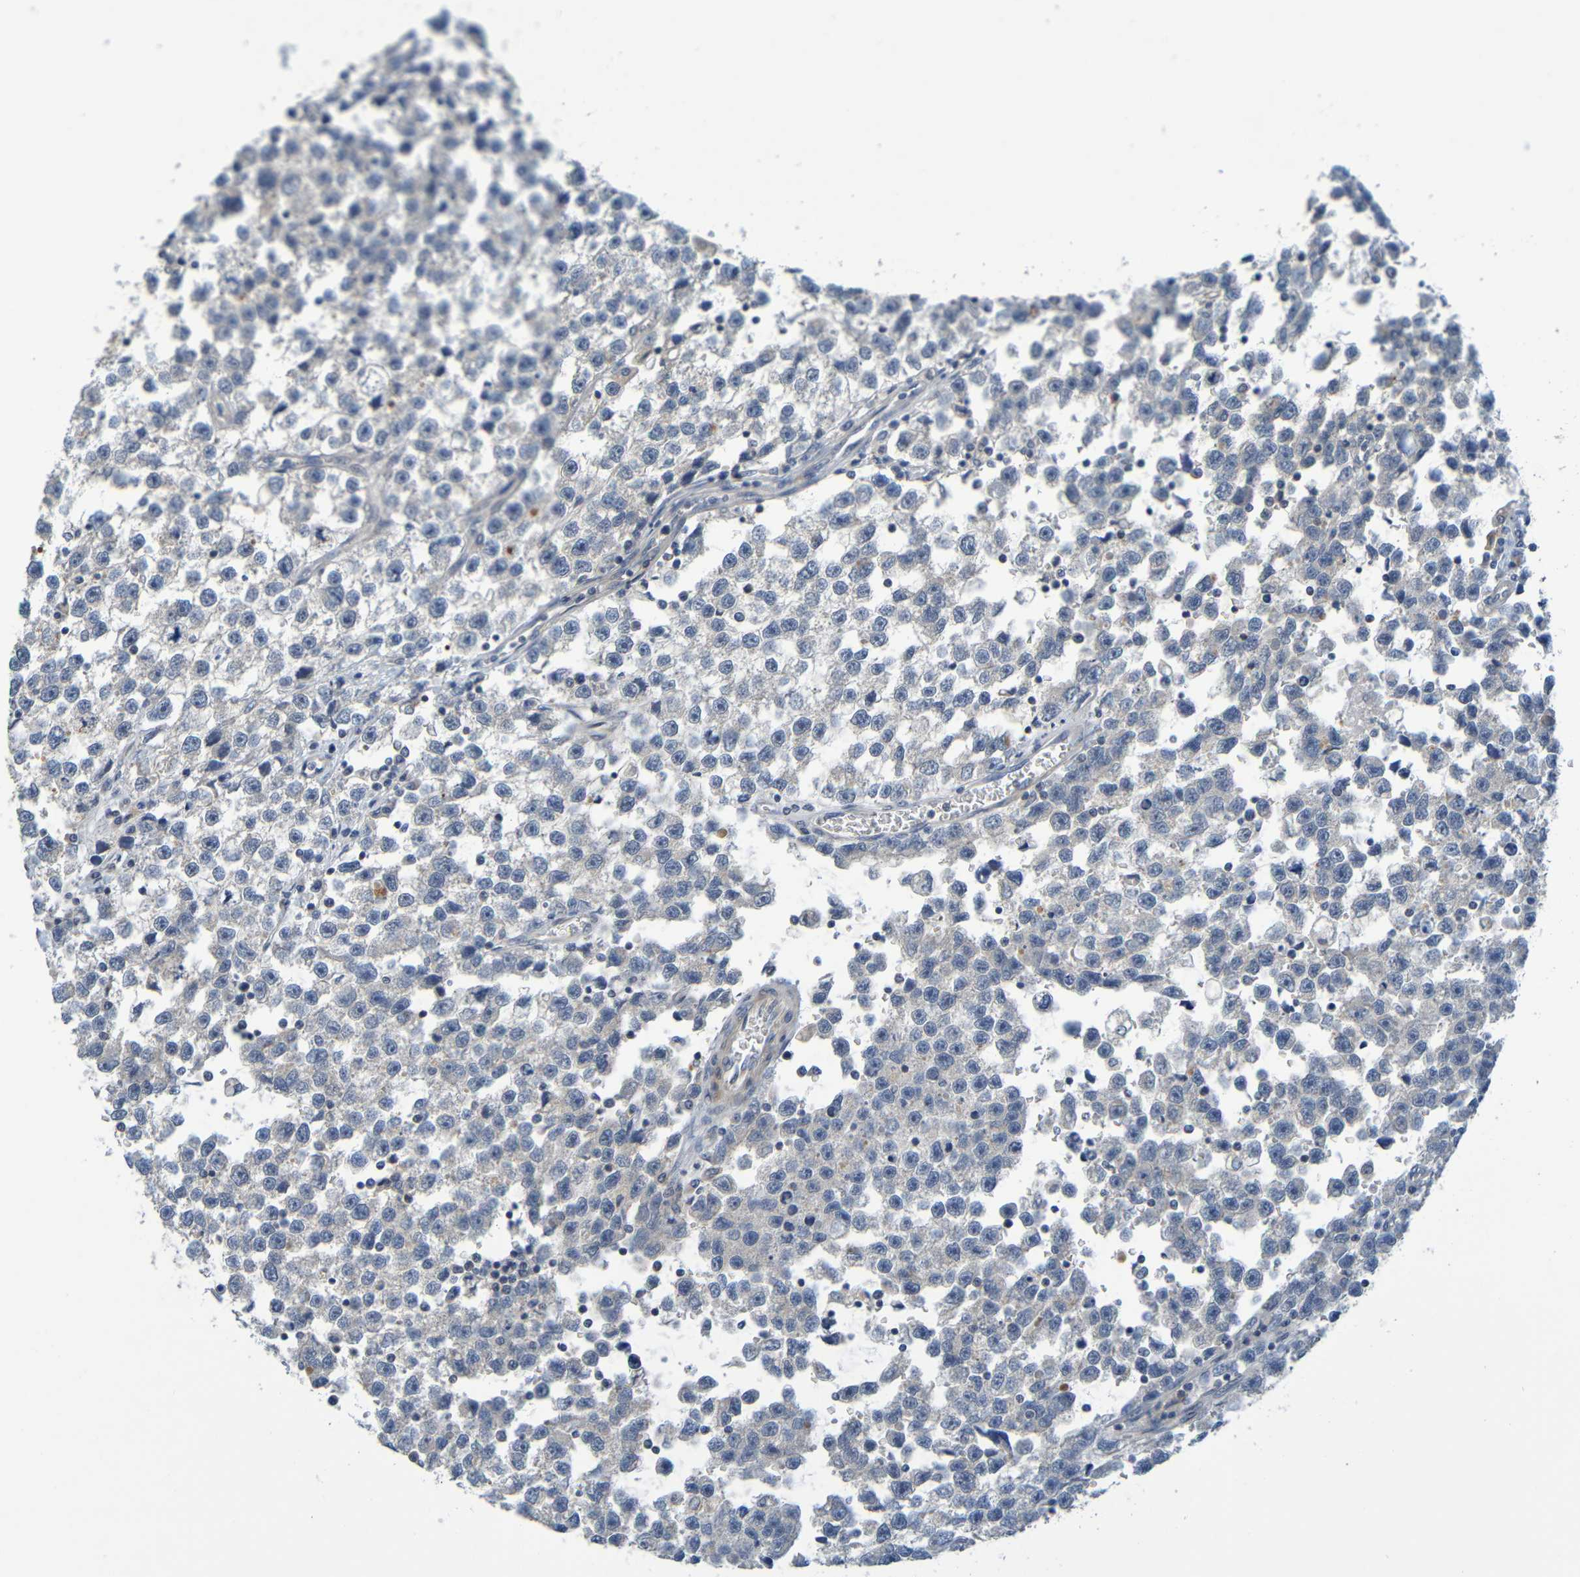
{"staining": {"intensity": "moderate", "quantity": "<25%", "location": "cytoplasmic/membranous"}, "tissue": "testis cancer", "cell_type": "Tumor cells", "image_type": "cancer", "snomed": [{"axis": "morphology", "description": "Seminoma, NOS"}, {"axis": "topography", "description": "Testis"}], "caption": "DAB (3,3'-diaminobenzidine) immunohistochemical staining of human testis cancer exhibits moderate cytoplasmic/membranous protein staining in approximately <25% of tumor cells. The protein of interest is shown in brown color, while the nuclei are stained blue.", "gene": "CYP4F2", "patient": {"sex": "male", "age": 33}}